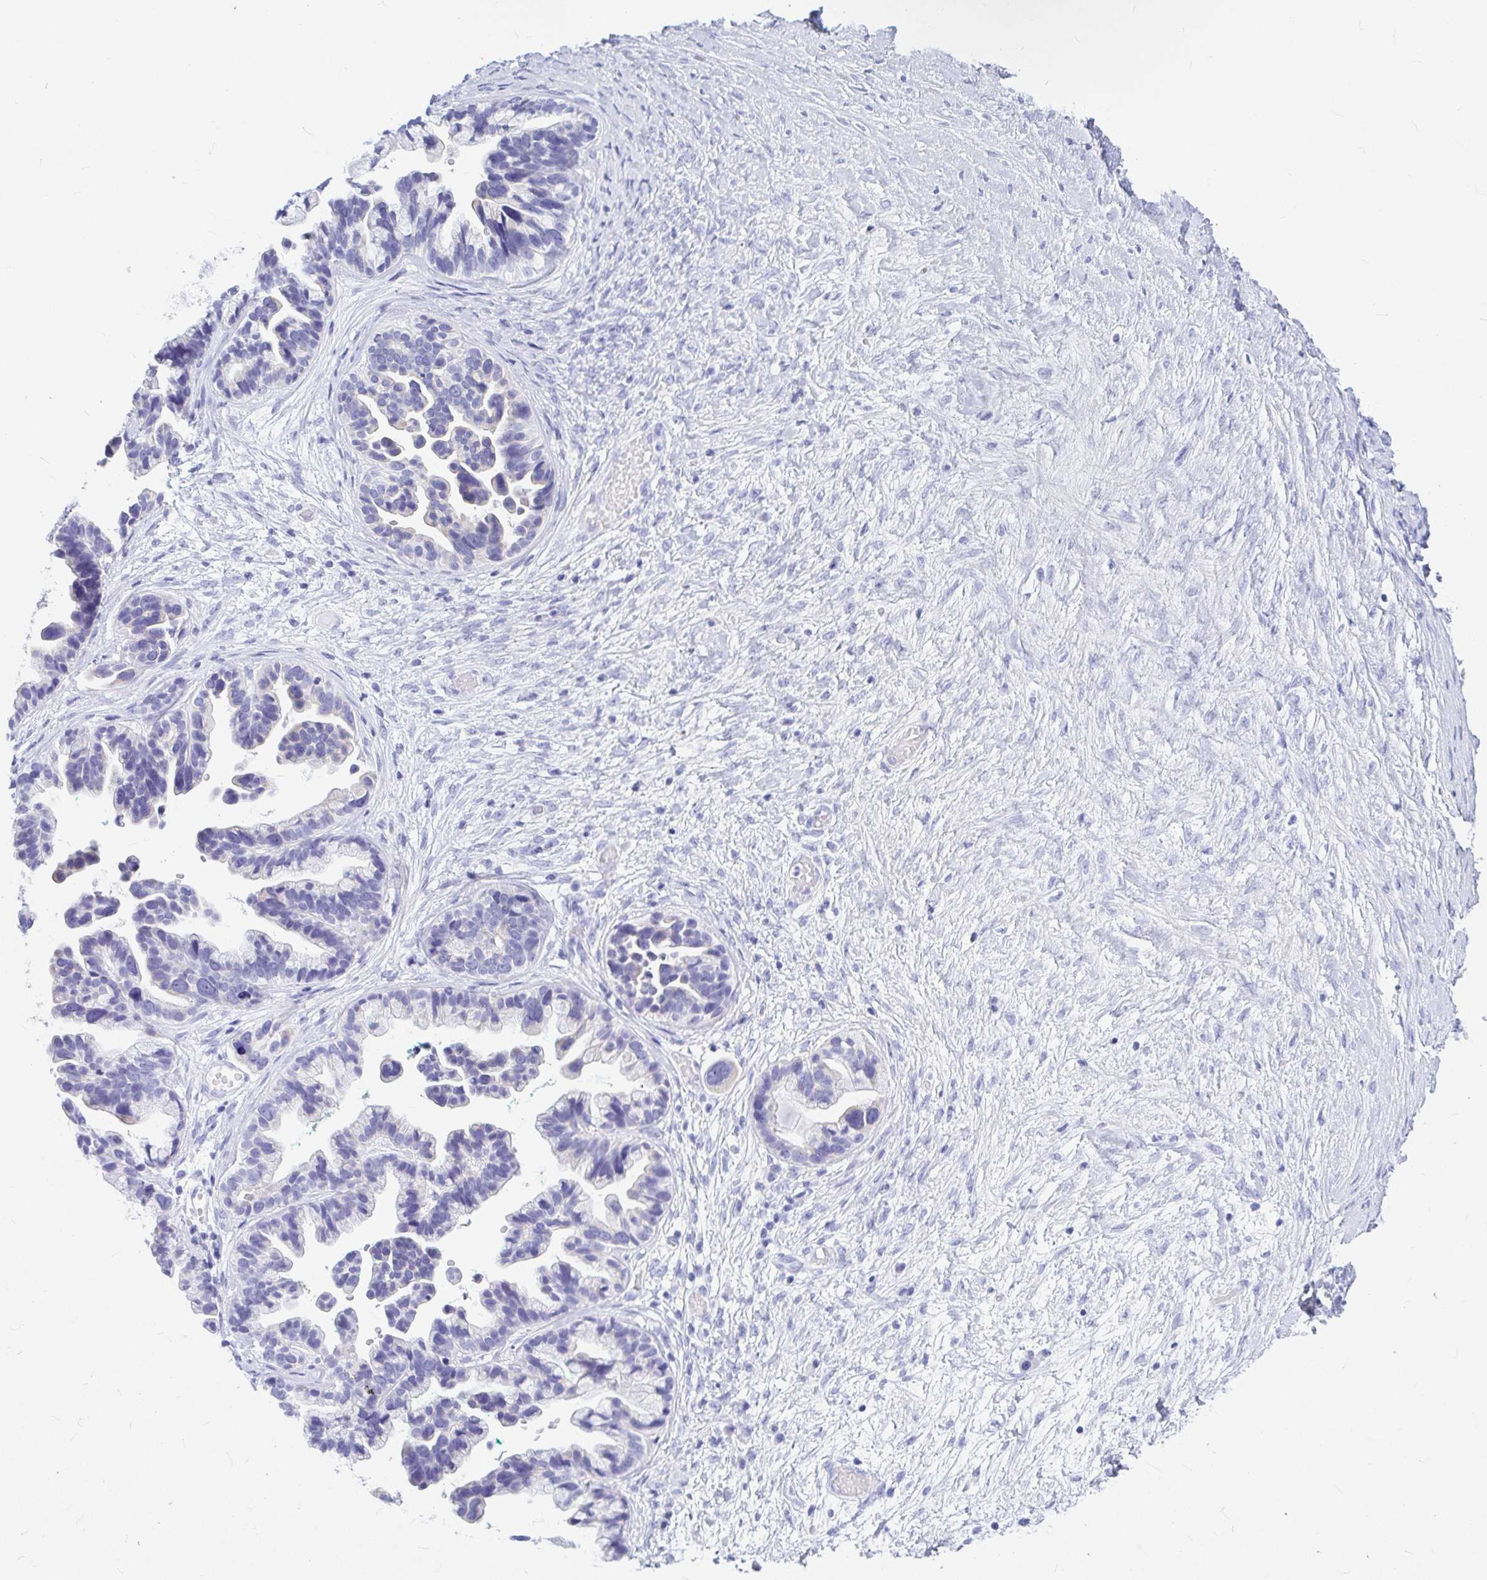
{"staining": {"intensity": "negative", "quantity": "none", "location": "none"}, "tissue": "ovarian cancer", "cell_type": "Tumor cells", "image_type": "cancer", "snomed": [{"axis": "morphology", "description": "Cystadenocarcinoma, serous, NOS"}, {"axis": "topography", "description": "Ovary"}], "caption": "IHC of ovarian serous cystadenocarcinoma reveals no expression in tumor cells.", "gene": "OR5J2", "patient": {"sex": "female", "age": 56}}